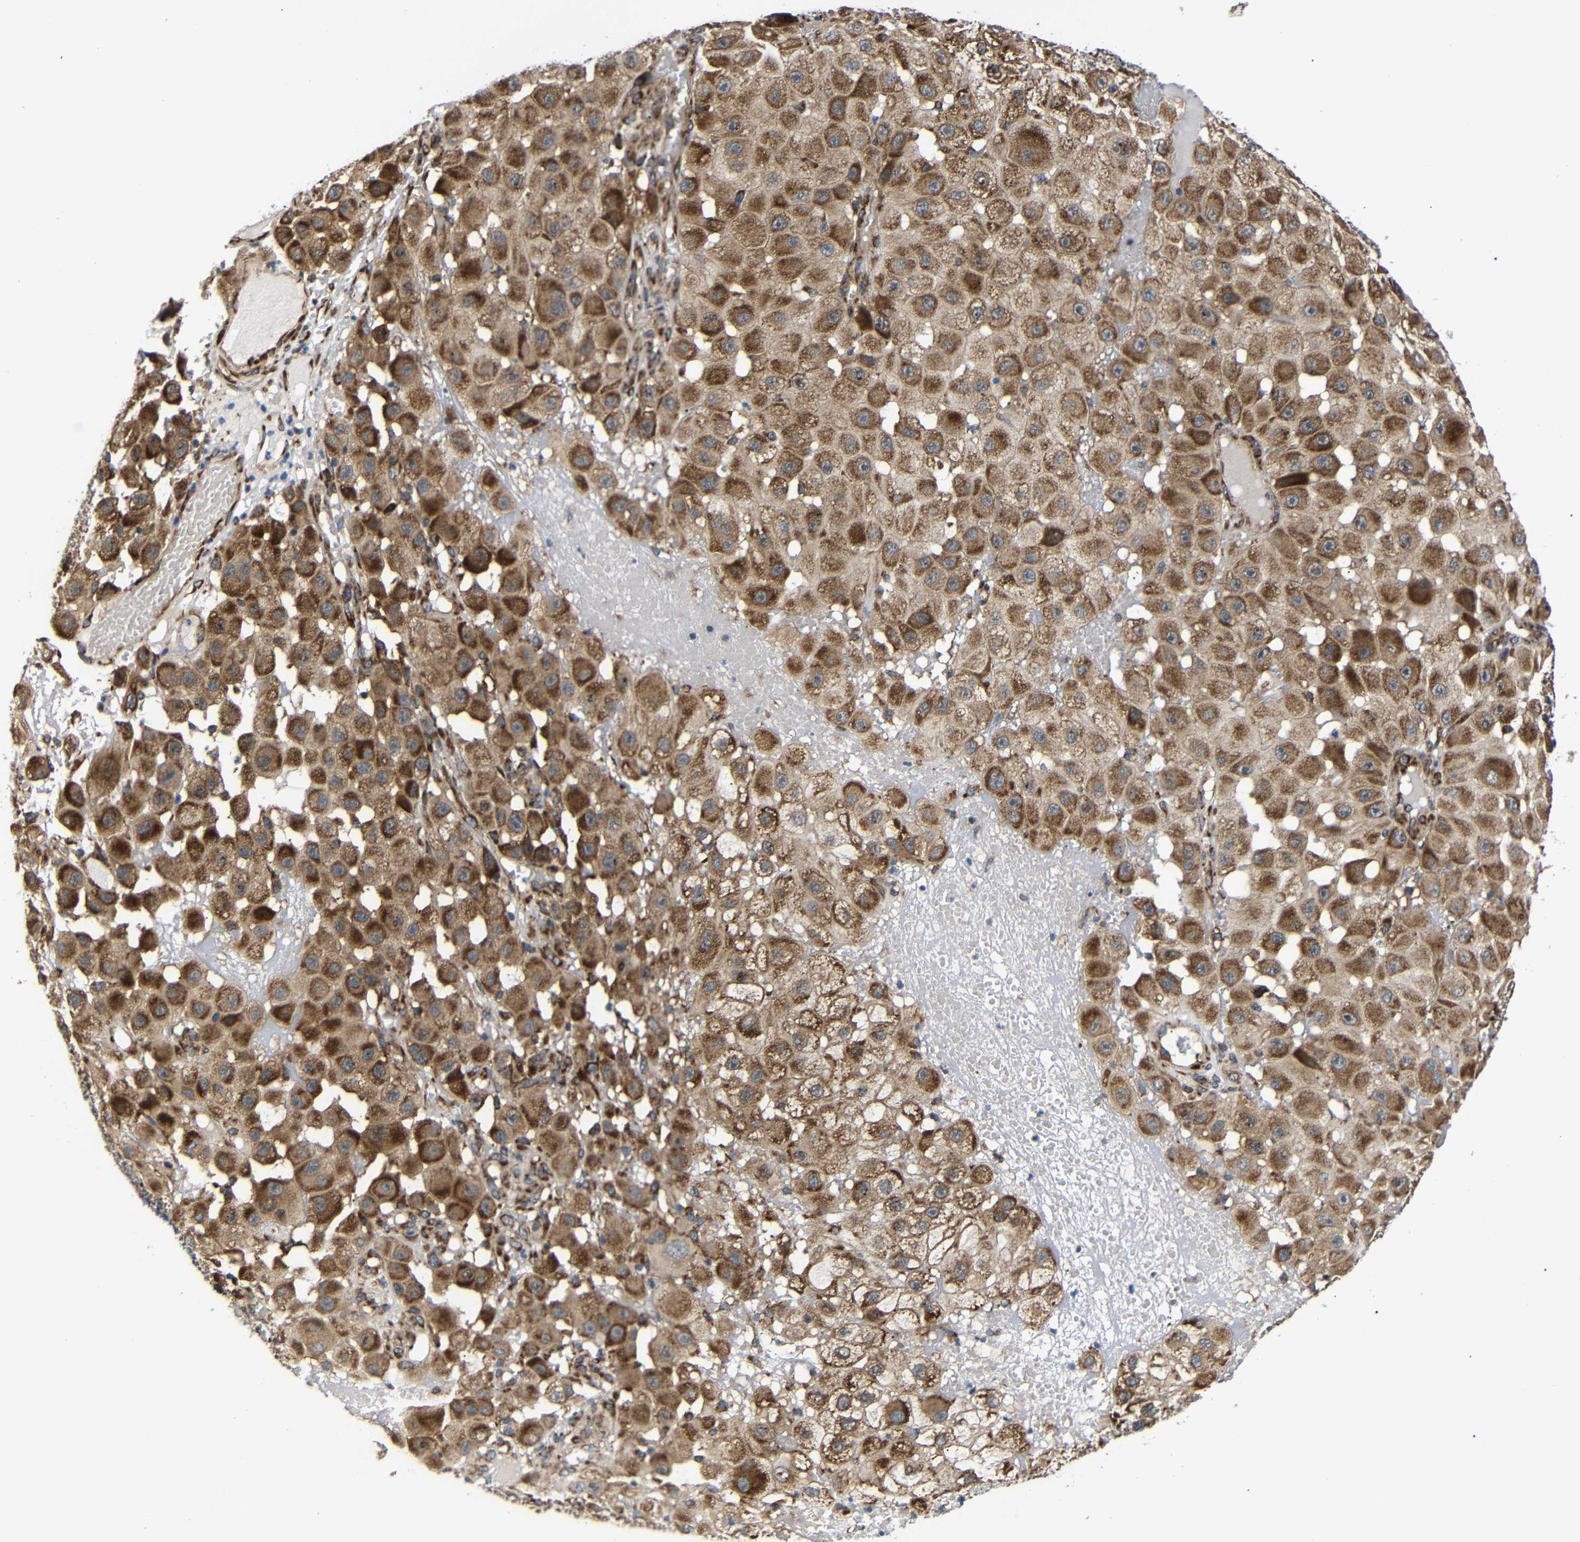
{"staining": {"intensity": "moderate", "quantity": ">75%", "location": "cytoplasmic/membranous"}, "tissue": "melanoma", "cell_type": "Tumor cells", "image_type": "cancer", "snomed": [{"axis": "morphology", "description": "Malignant melanoma, NOS"}, {"axis": "topography", "description": "Skin"}], "caption": "Protein positivity by immunohistochemistry demonstrates moderate cytoplasmic/membranous staining in about >75% of tumor cells in melanoma.", "gene": "KANK4", "patient": {"sex": "female", "age": 81}}